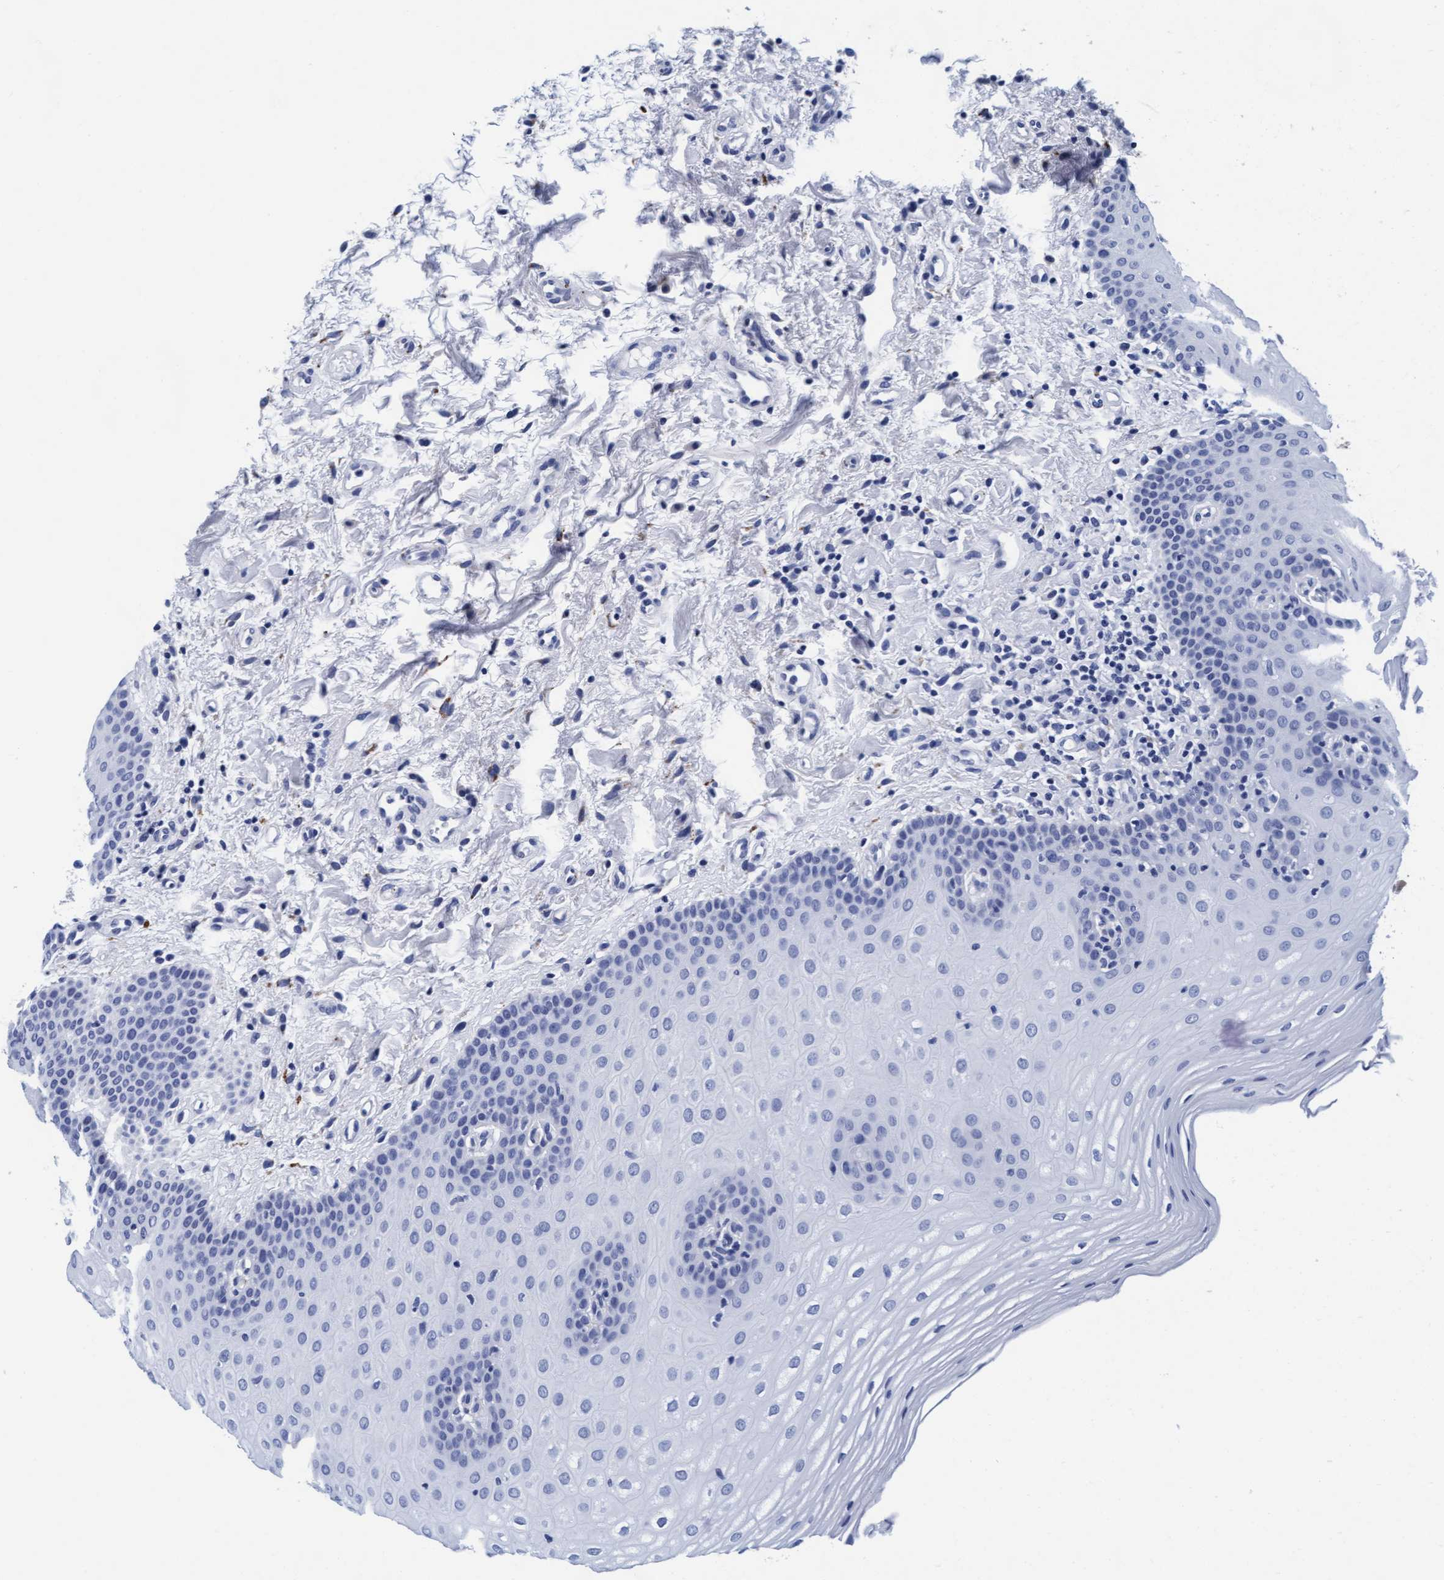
{"staining": {"intensity": "negative", "quantity": "none", "location": "none"}, "tissue": "oral mucosa", "cell_type": "Squamous epithelial cells", "image_type": "normal", "snomed": [{"axis": "morphology", "description": "Normal tissue, NOS"}, {"axis": "topography", "description": "Skin"}, {"axis": "topography", "description": "Oral tissue"}], "caption": "Human oral mucosa stained for a protein using immunohistochemistry (IHC) reveals no staining in squamous epithelial cells.", "gene": "ARSG", "patient": {"sex": "male", "age": 84}}